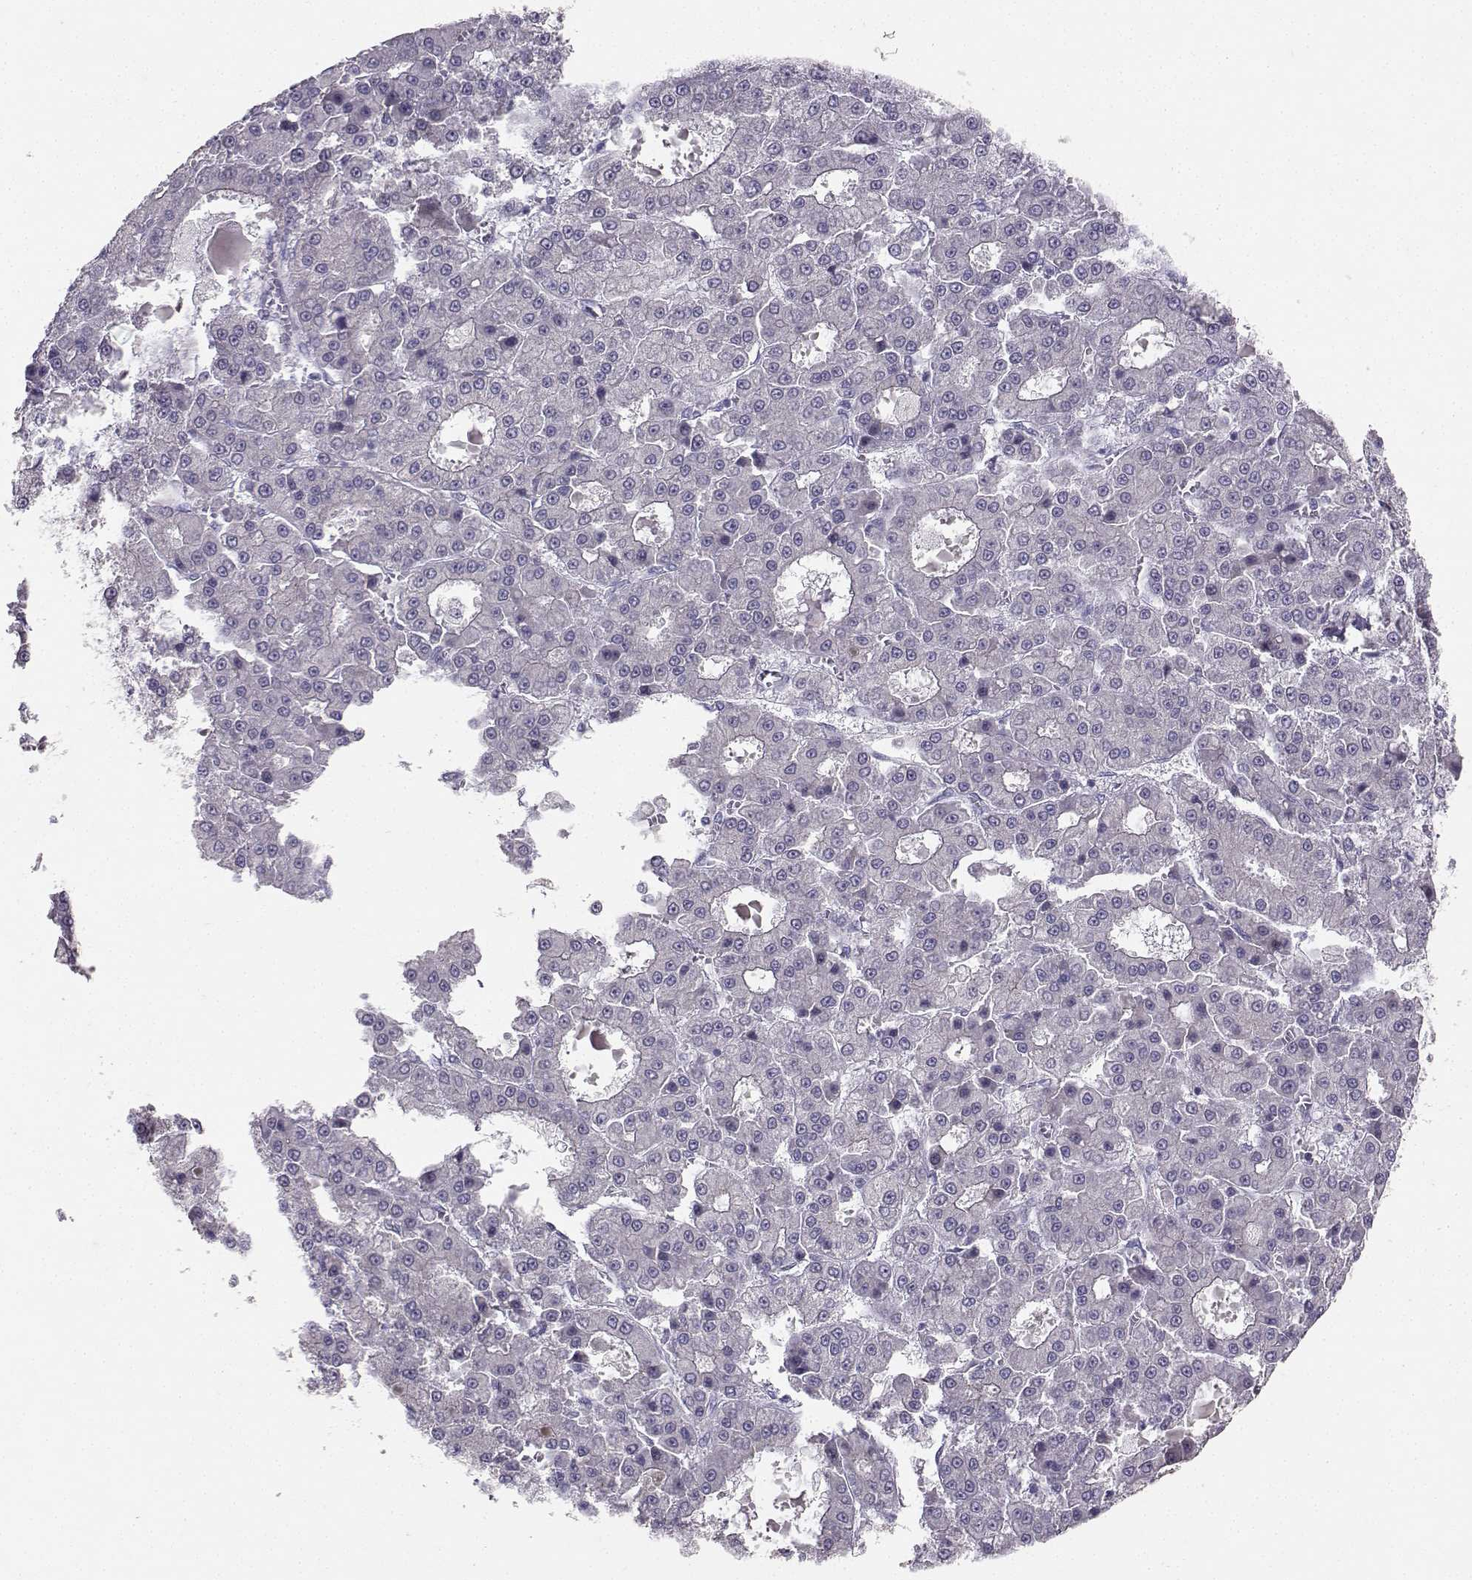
{"staining": {"intensity": "negative", "quantity": "none", "location": "none"}, "tissue": "liver cancer", "cell_type": "Tumor cells", "image_type": "cancer", "snomed": [{"axis": "morphology", "description": "Carcinoma, Hepatocellular, NOS"}, {"axis": "topography", "description": "Liver"}], "caption": "IHC of human liver hepatocellular carcinoma exhibits no staining in tumor cells. Nuclei are stained in blue.", "gene": "PKP2", "patient": {"sex": "male", "age": 70}}